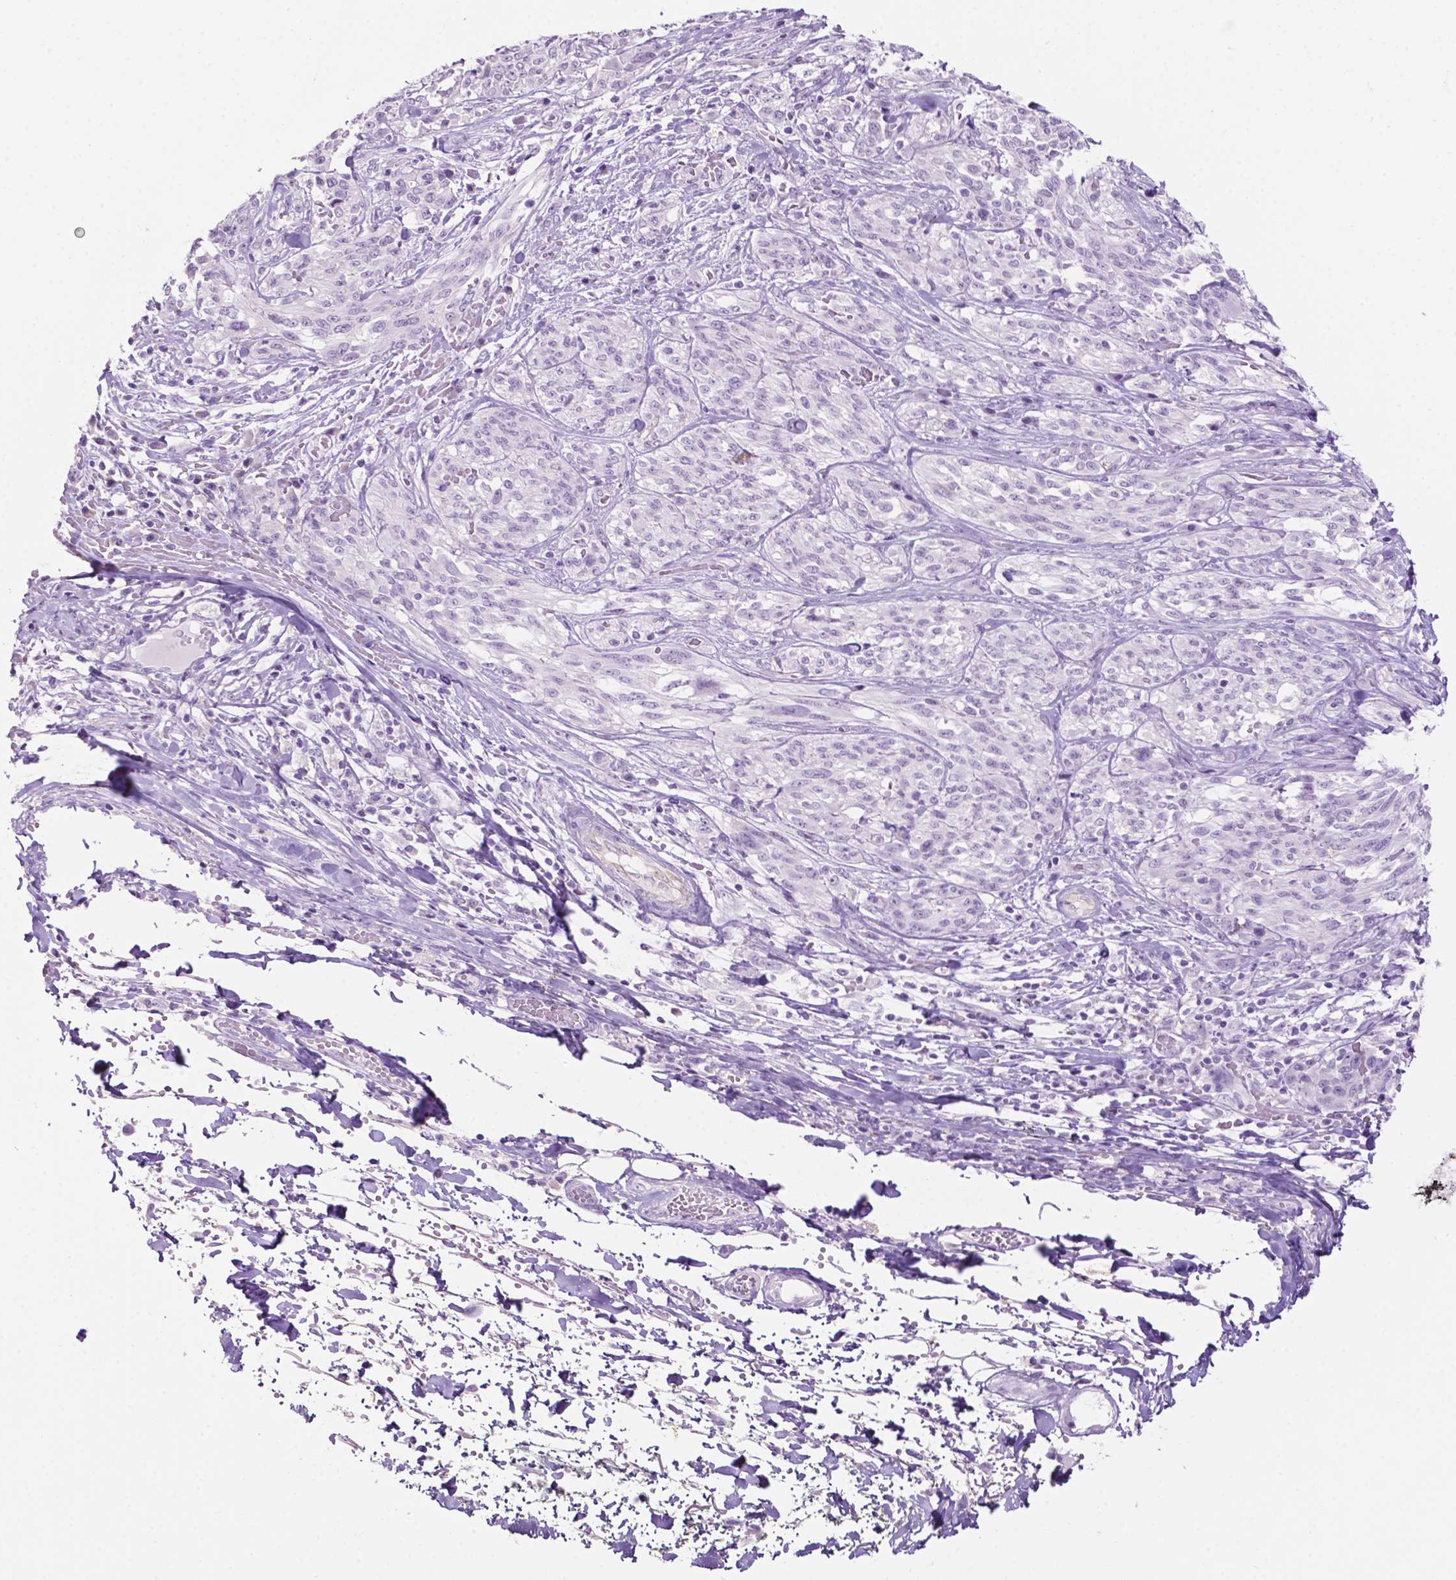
{"staining": {"intensity": "negative", "quantity": "none", "location": "none"}, "tissue": "melanoma", "cell_type": "Tumor cells", "image_type": "cancer", "snomed": [{"axis": "morphology", "description": "Malignant melanoma, NOS"}, {"axis": "topography", "description": "Skin"}], "caption": "This is an IHC histopathology image of human melanoma. There is no positivity in tumor cells.", "gene": "PHGR1", "patient": {"sex": "female", "age": 91}}